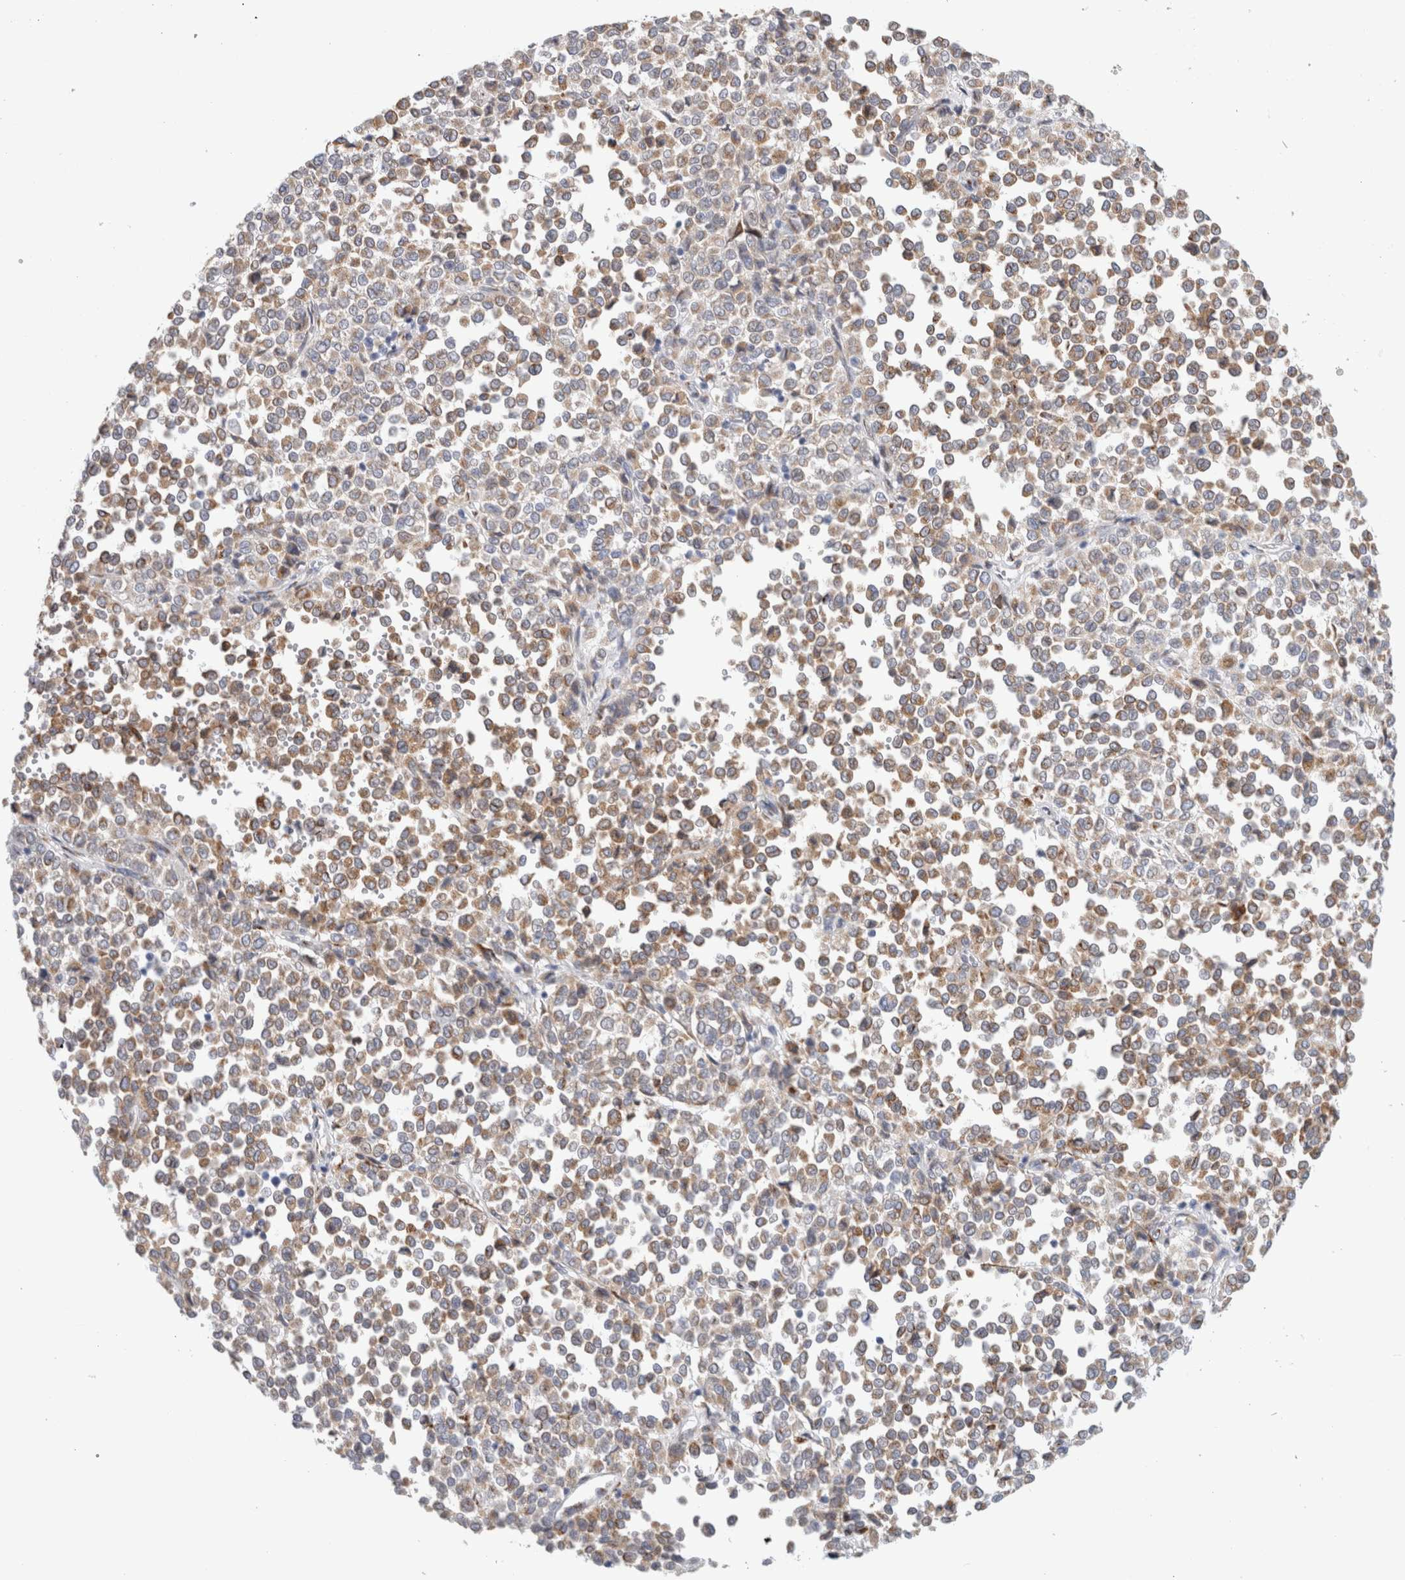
{"staining": {"intensity": "weak", "quantity": ">75%", "location": "cytoplasmic/membranous"}, "tissue": "melanoma", "cell_type": "Tumor cells", "image_type": "cancer", "snomed": [{"axis": "morphology", "description": "Malignant melanoma, Metastatic site"}, {"axis": "topography", "description": "Pancreas"}], "caption": "Human malignant melanoma (metastatic site) stained for a protein (brown) displays weak cytoplasmic/membranous positive expression in approximately >75% of tumor cells.", "gene": "MCFD2", "patient": {"sex": "female", "age": 30}}